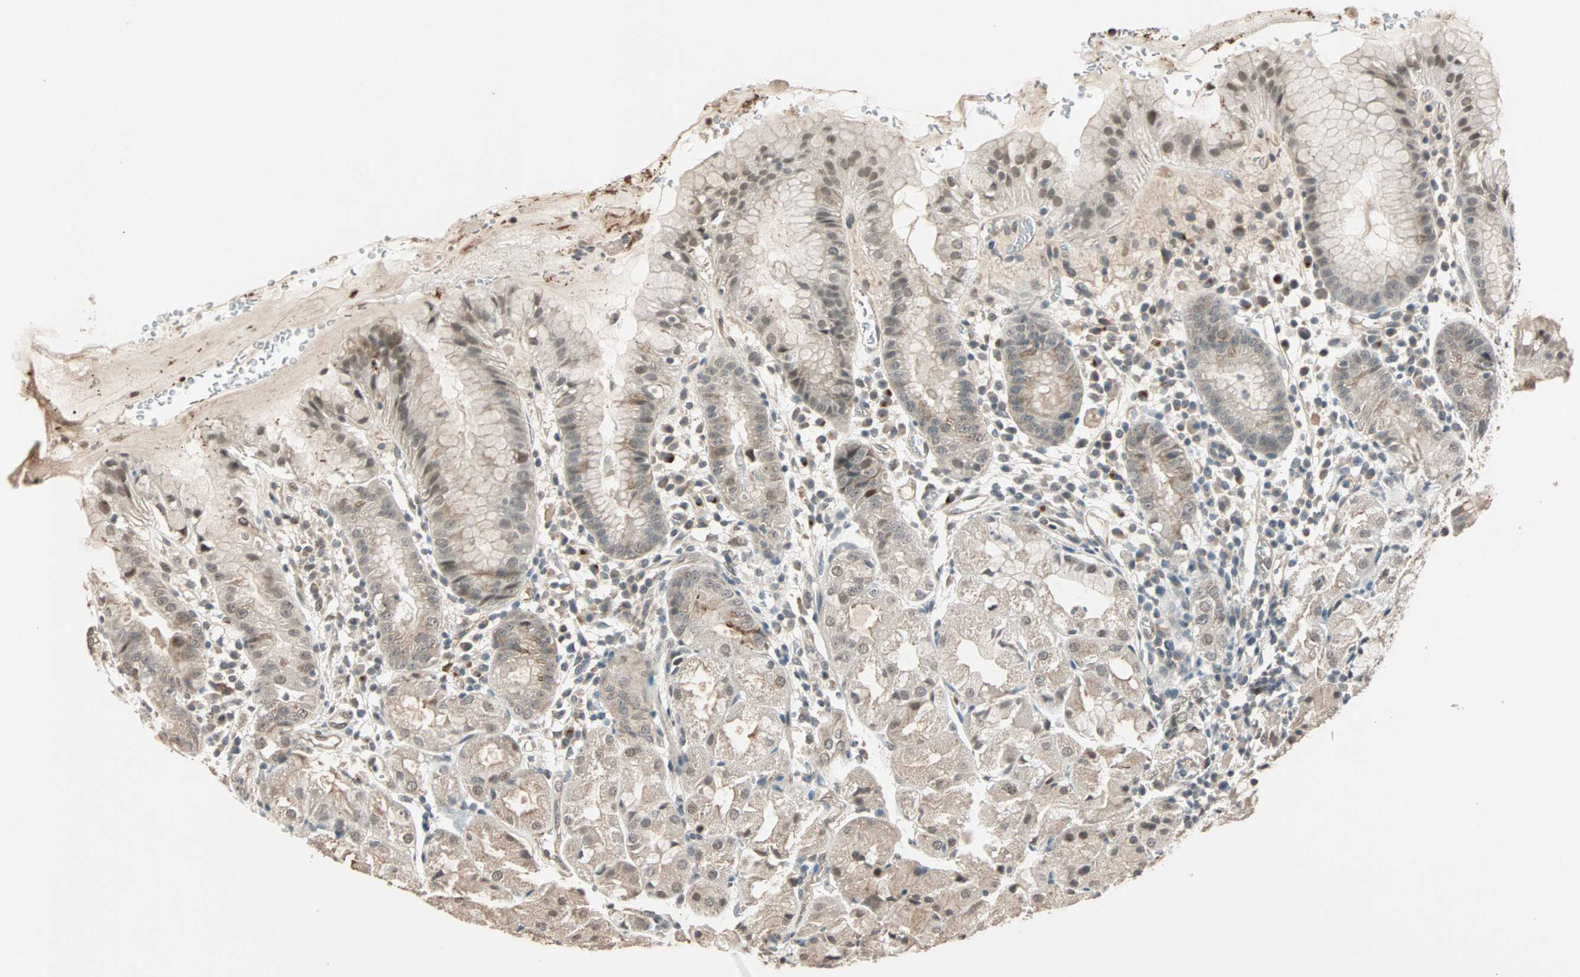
{"staining": {"intensity": "weak", "quantity": "25%-75%", "location": "cytoplasmic/membranous,nuclear"}, "tissue": "stomach", "cell_type": "Glandular cells", "image_type": "normal", "snomed": [{"axis": "morphology", "description": "Normal tissue, NOS"}, {"axis": "topography", "description": "Stomach"}, {"axis": "topography", "description": "Stomach, lower"}], "caption": "The immunohistochemical stain shows weak cytoplasmic/membranous,nuclear expression in glandular cells of normal stomach. The protein is shown in brown color, while the nuclei are stained blue.", "gene": "PRDM2", "patient": {"sex": "female", "age": 75}}